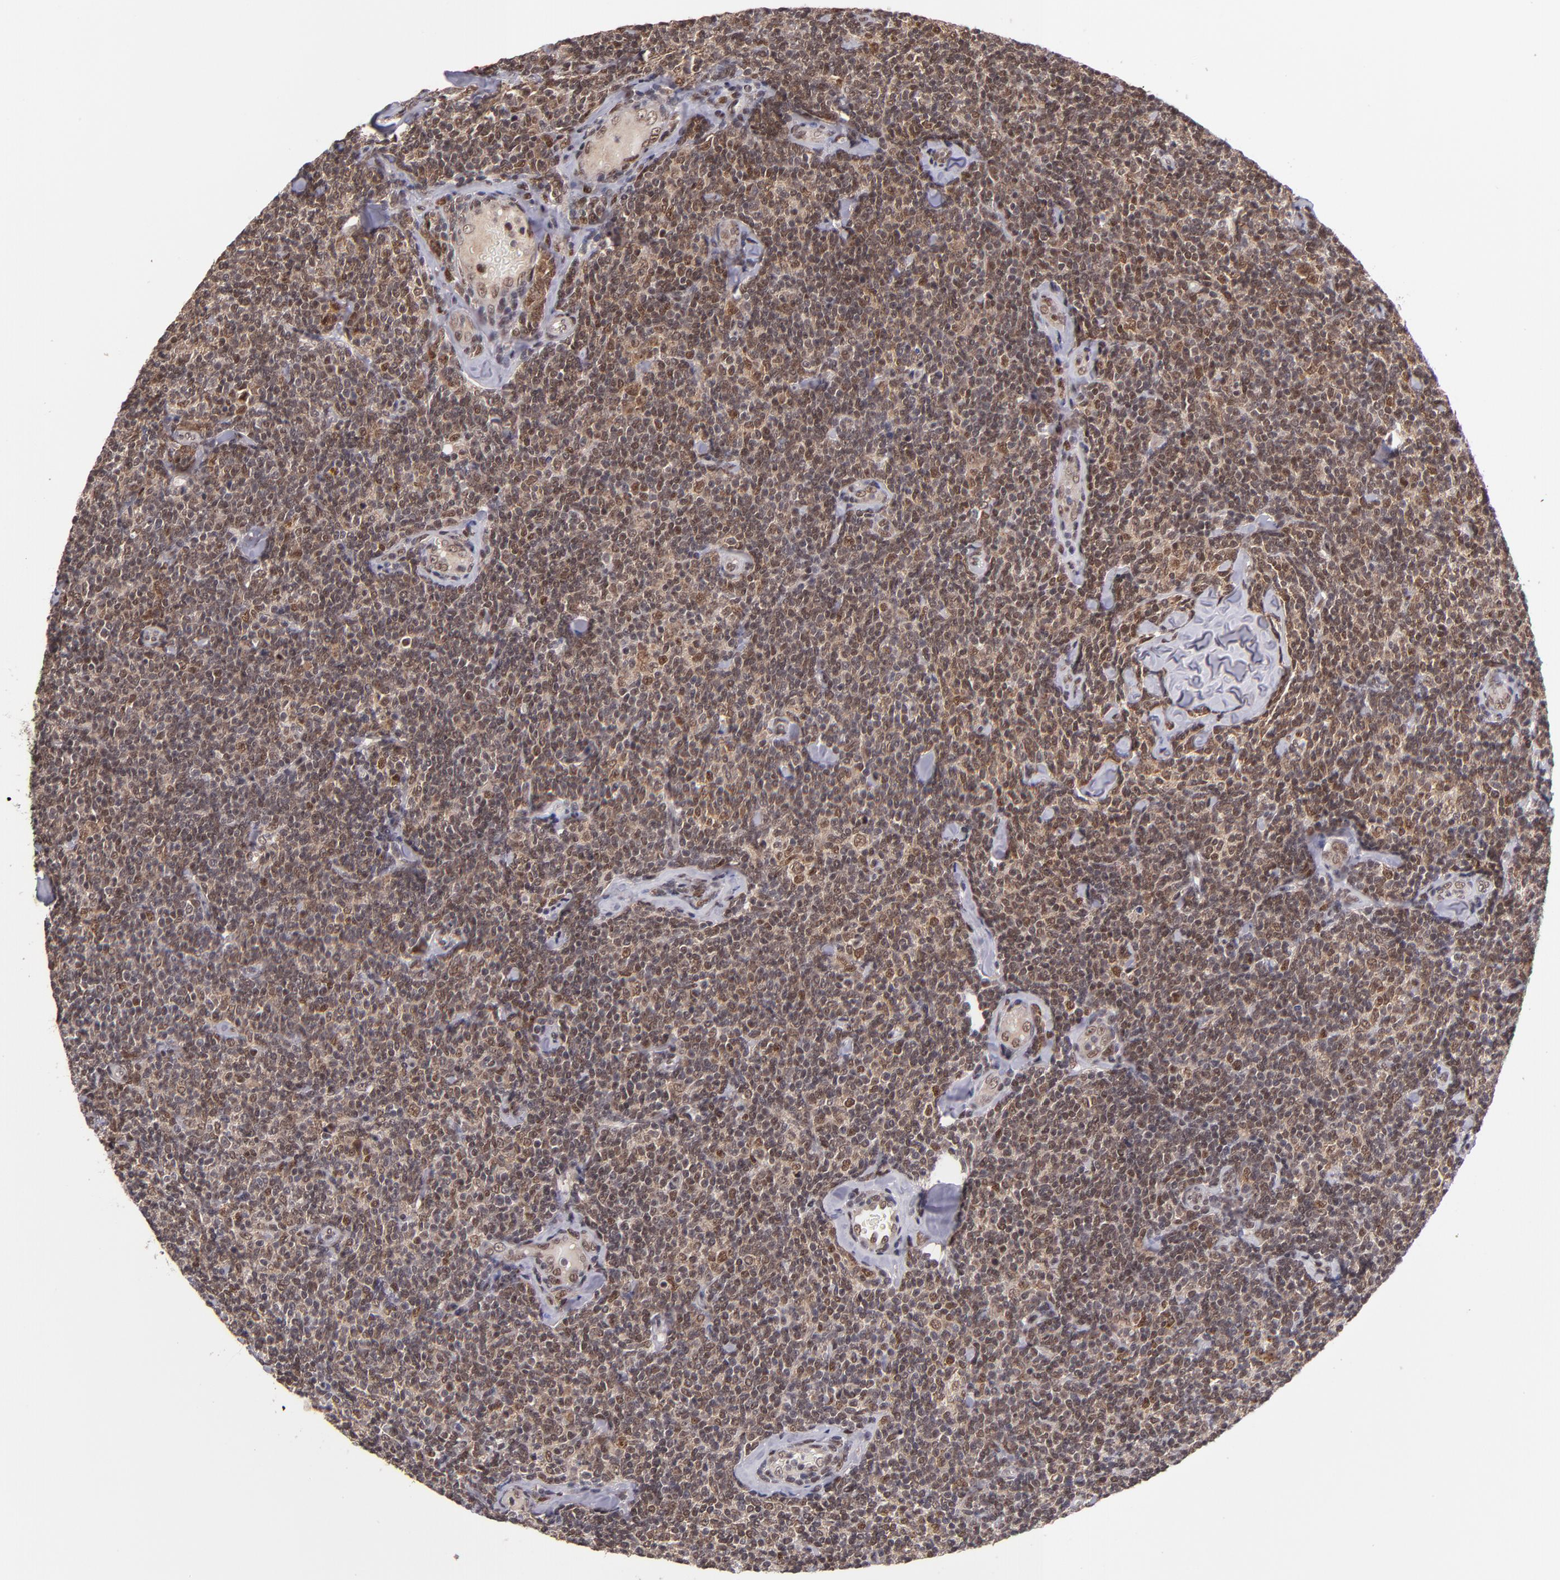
{"staining": {"intensity": "moderate", "quantity": ">75%", "location": "cytoplasmic/membranous,nuclear"}, "tissue": "lymphoma", "cell_type": "Tumor cells", "image_type": "cancer", "snomed": [{"axis": "morphology", "description": "Malignant lymphoma, non-Hodgkin's type, Low grade"}, {"axis": "topography", "description": "Lymph node"}], "caption": "Protein expression analysis of lymphoma demonstrates moderate cytoplasmic/membranous and nuclear positivity in about >75% of tumor cells.", "gene": "EP300", "patient": {"sex": "female", "age": 56}}